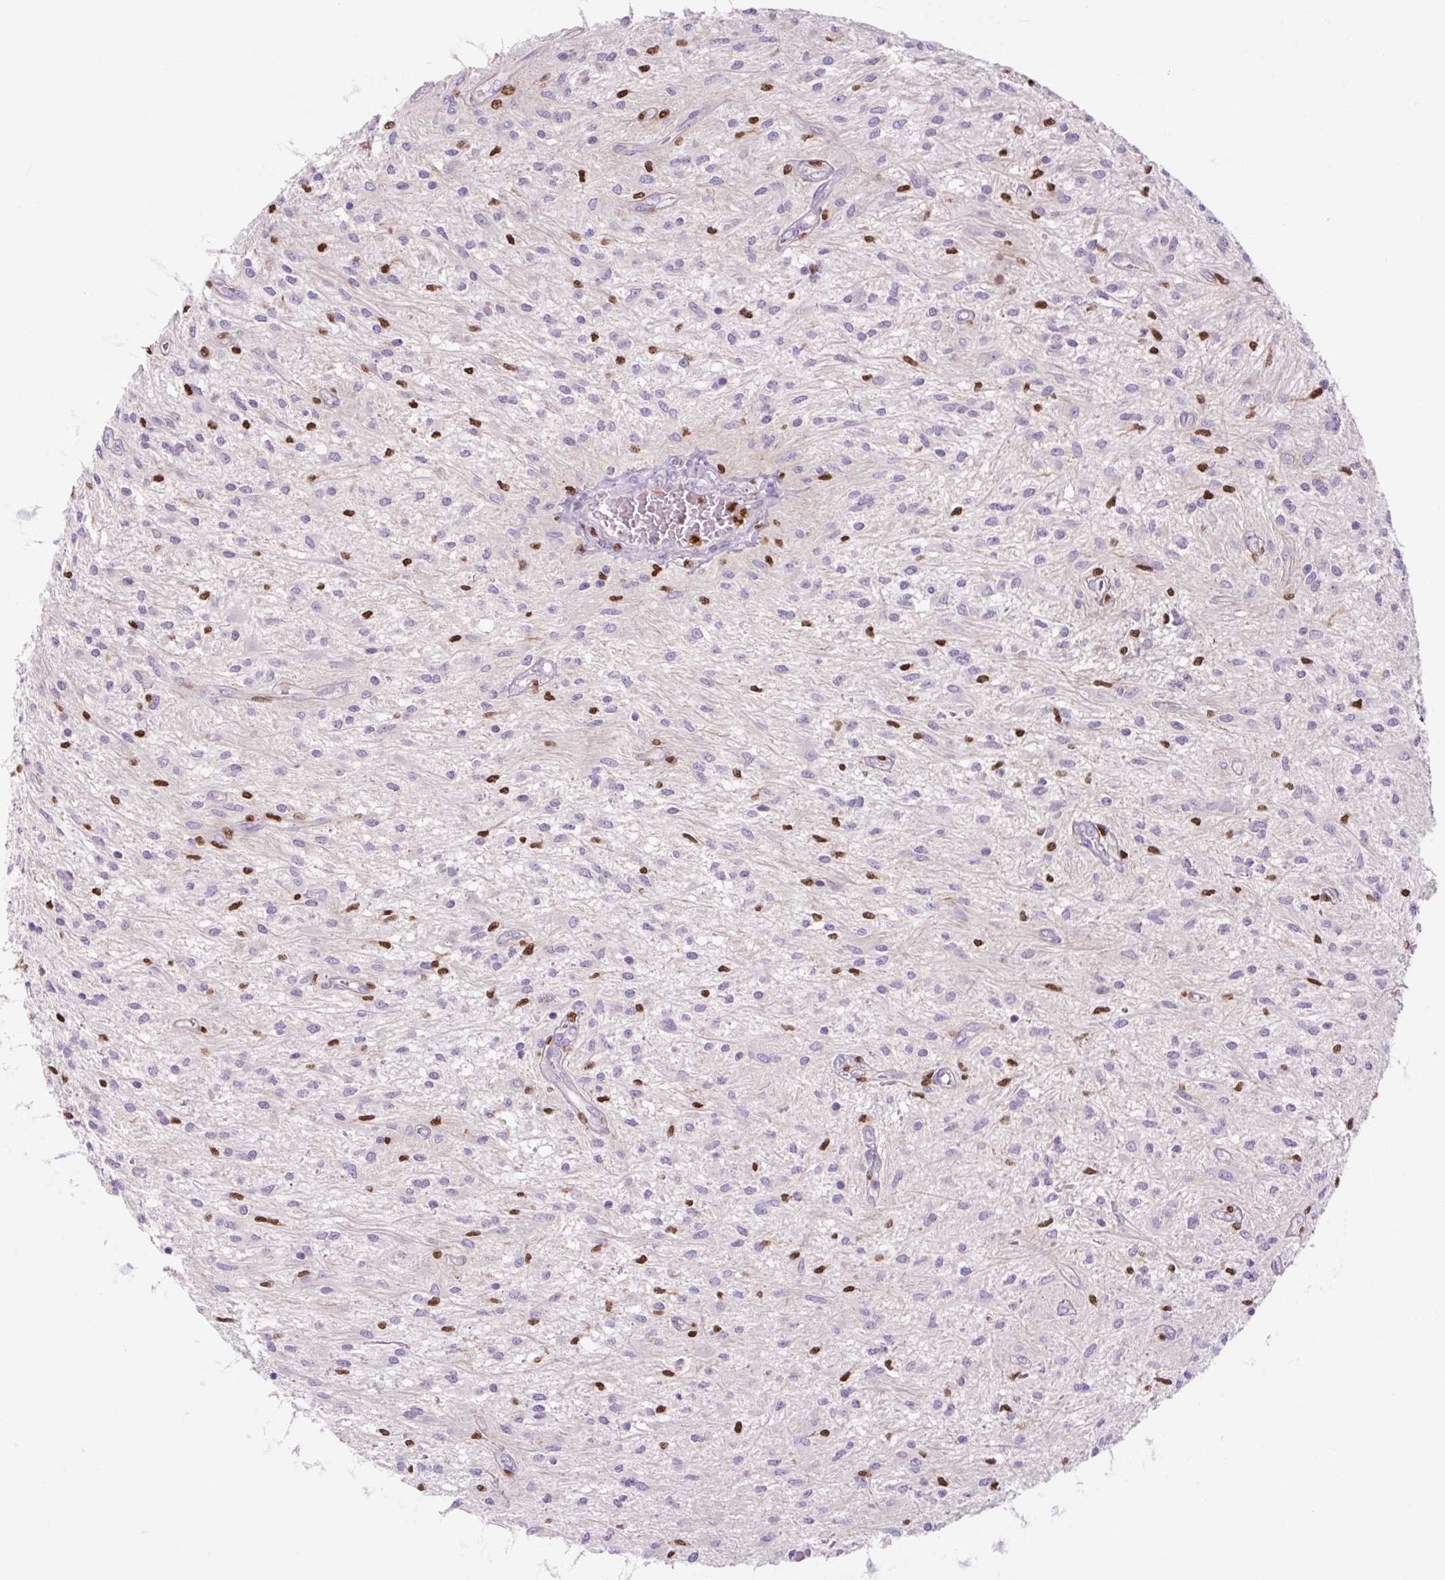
{"staining": {"intensity": "negative", "quantity": "none", "location": "none"}, "tissue": "glioma", "cell_type": "Tumor cells", "image_type": "cancer", "snomed": [{"axis": "morphology", "description": "Glioma, malignant, Low grade"}, {"axis": "topography", "description": "Cerebellum"}], "caption": "IHC photomicrograph of neoplastic tissue: human malignant glioma (low-grade) stained with DAB demonstrates no significant protein staining in tumor cells. The staining is performed using DAB (3,3'-diaminobenzidine) brown chromogen with nuclei counter-stained in using hematoxylin.", "gene": "SPI1", "patient": {"sex": "female", "age": 14}}